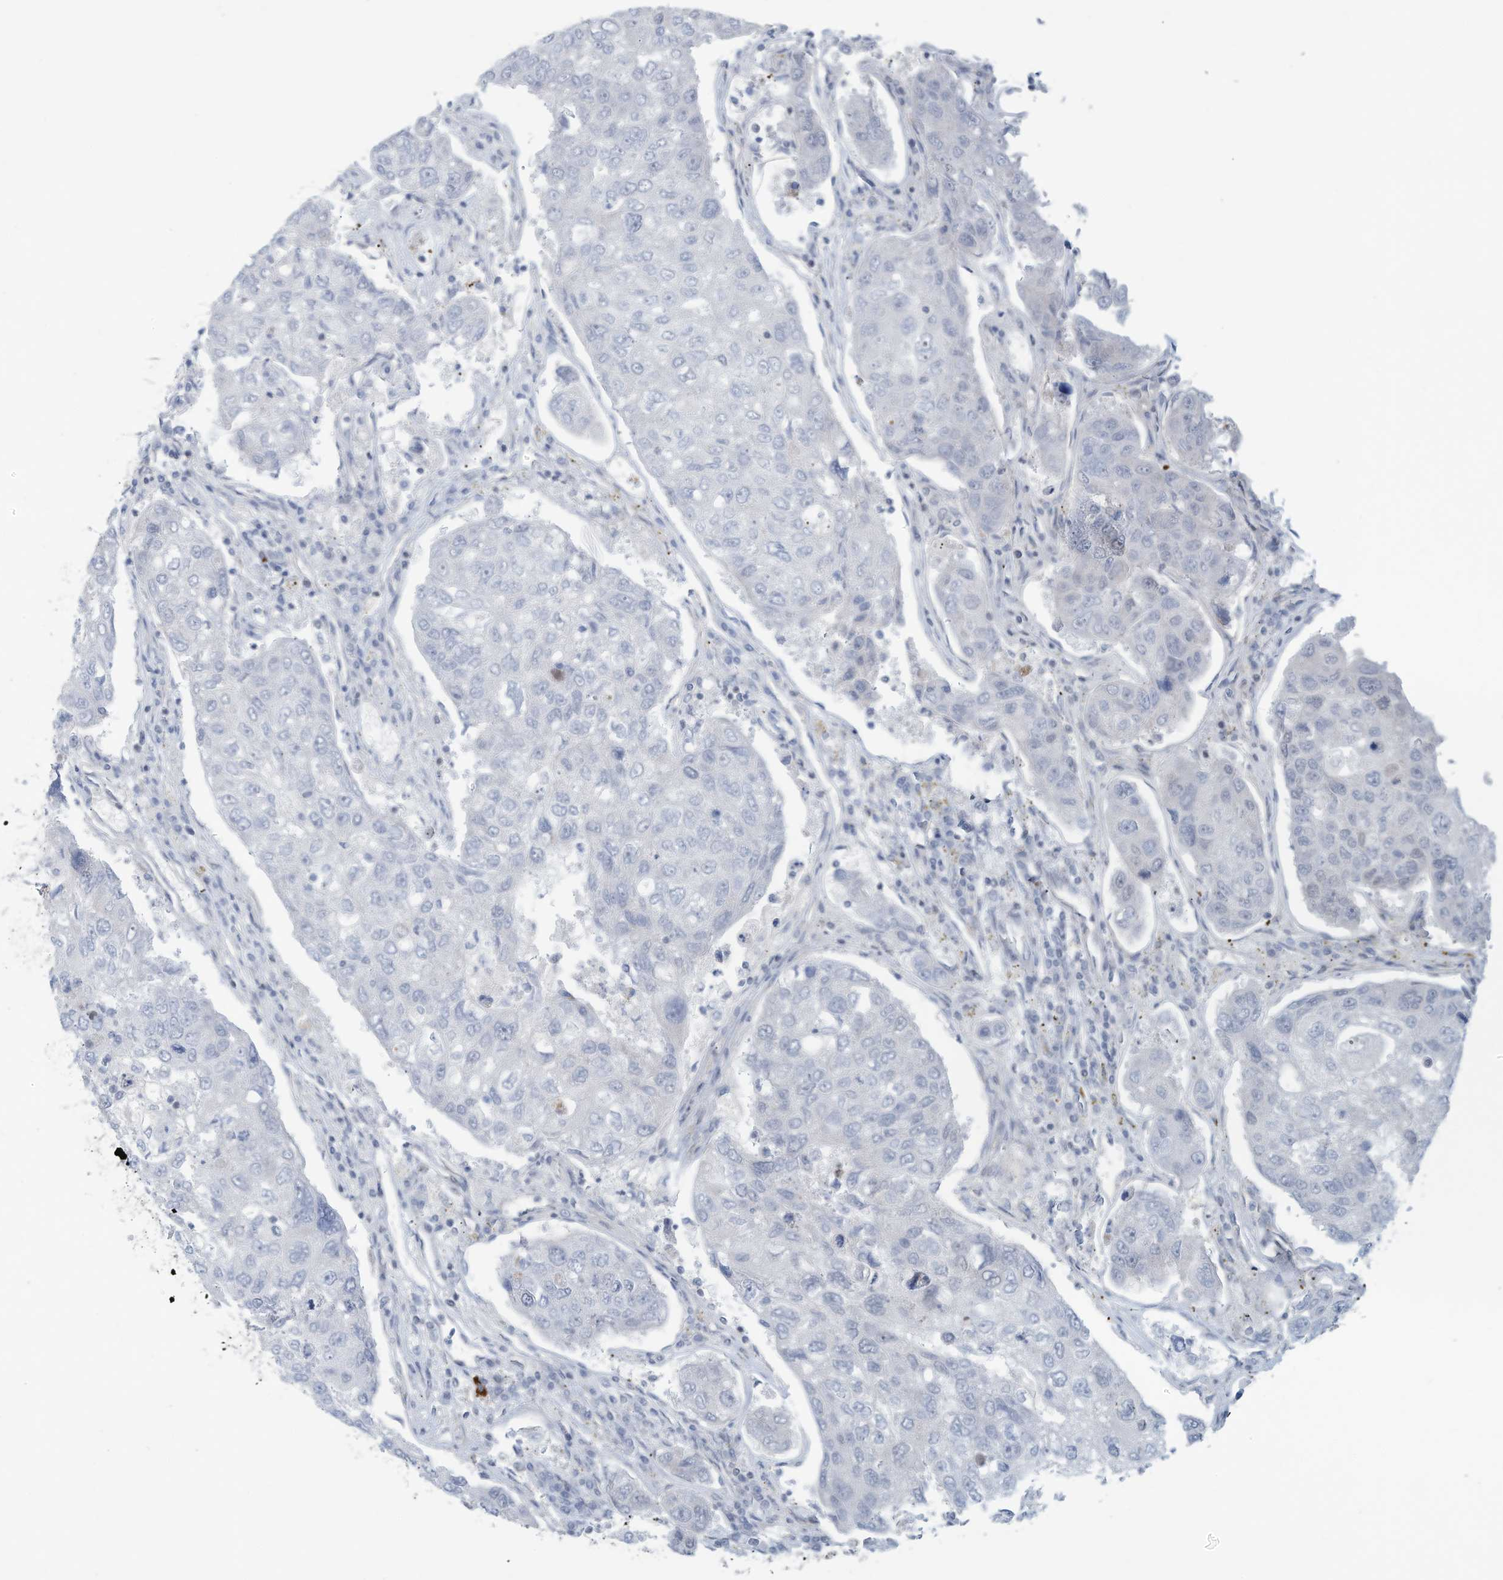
{"staining": {"intensity": "negative", "quantity": "none", "location": "none"}, "tissue": "urothelial cancer", "cell_type": "Tumor cells", "image_type": "cancer", "snomed": [{"axis": "morphology", "description": "Urothelial carcinoma, High grade"}, {"axis": "topography", "description": "Lymph node"}, {"axis": "topography", "description": "Urinary bladder"}], "caption": "This image is of high-grade urothelial carcinoma stained with immunohistochemistry (IHC) to label a protein in brown with the nuclei are counter-stained blue. There is no expression in tumor cells.", "gene": "SARNP", "patient": {"sex": "male", "age": 51}}